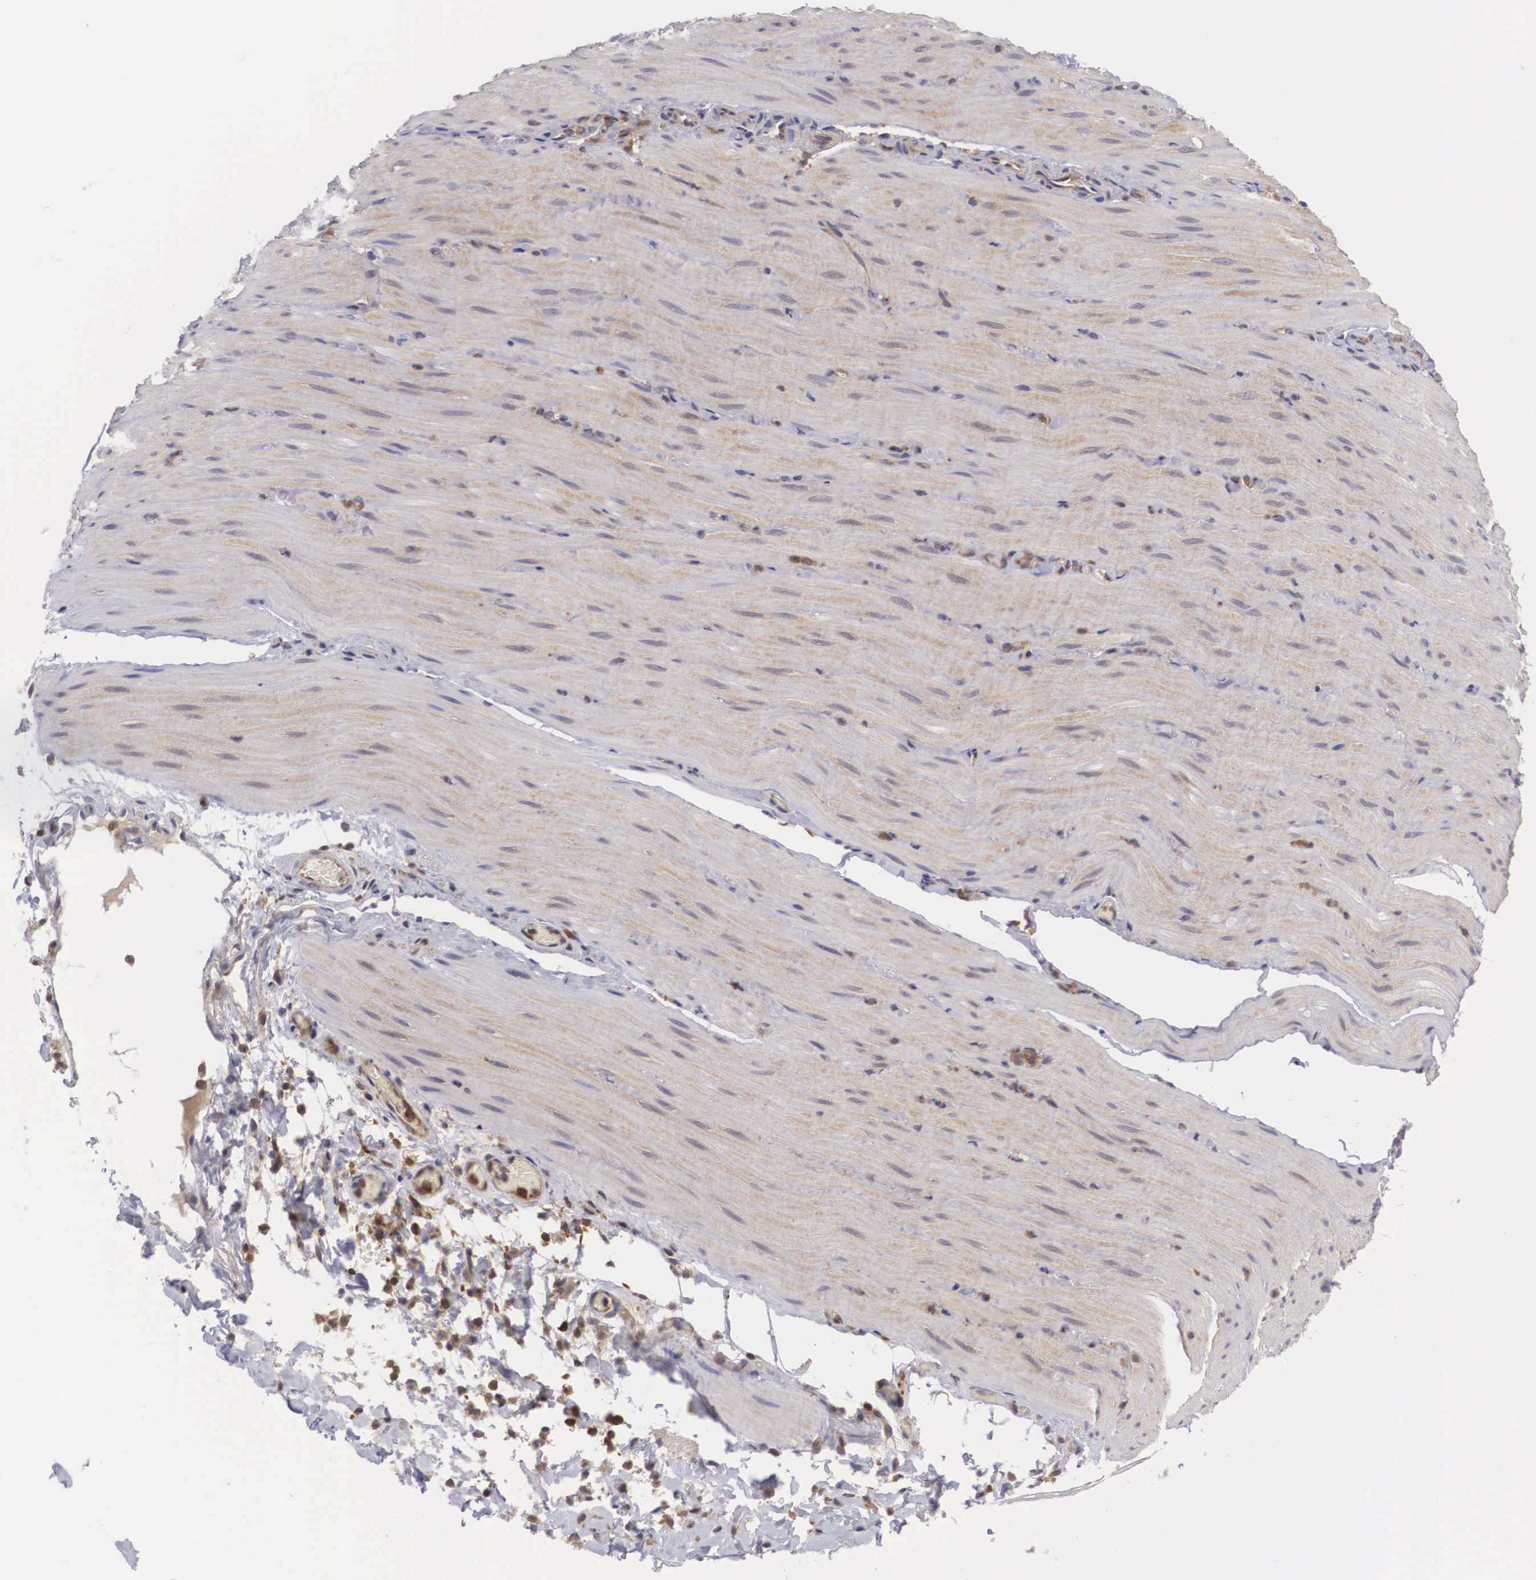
{"staining": {"intensity": "weak", "quantity": "25%-75%", "location": "cytoplasmic/membranous,nuclear"}, "tissue": "smooth muscle", "cell_type": "Smooth muscle cells", "image_type": "normal", "snomed": [{"axis": "morphology", "description": "Normal tissue, NOS"}, {"axis": "topography", "description": "Duodenum"}], "caption": "This micrograph demonstrates IHC staining of normal smooth muscle, with low weak cytoplasmic/membranous,nuclear staining in approximately 25%-75% of smooth muscle cells.", "gene": "ADSL", "patient": {"sex": "male", "age": 63}}